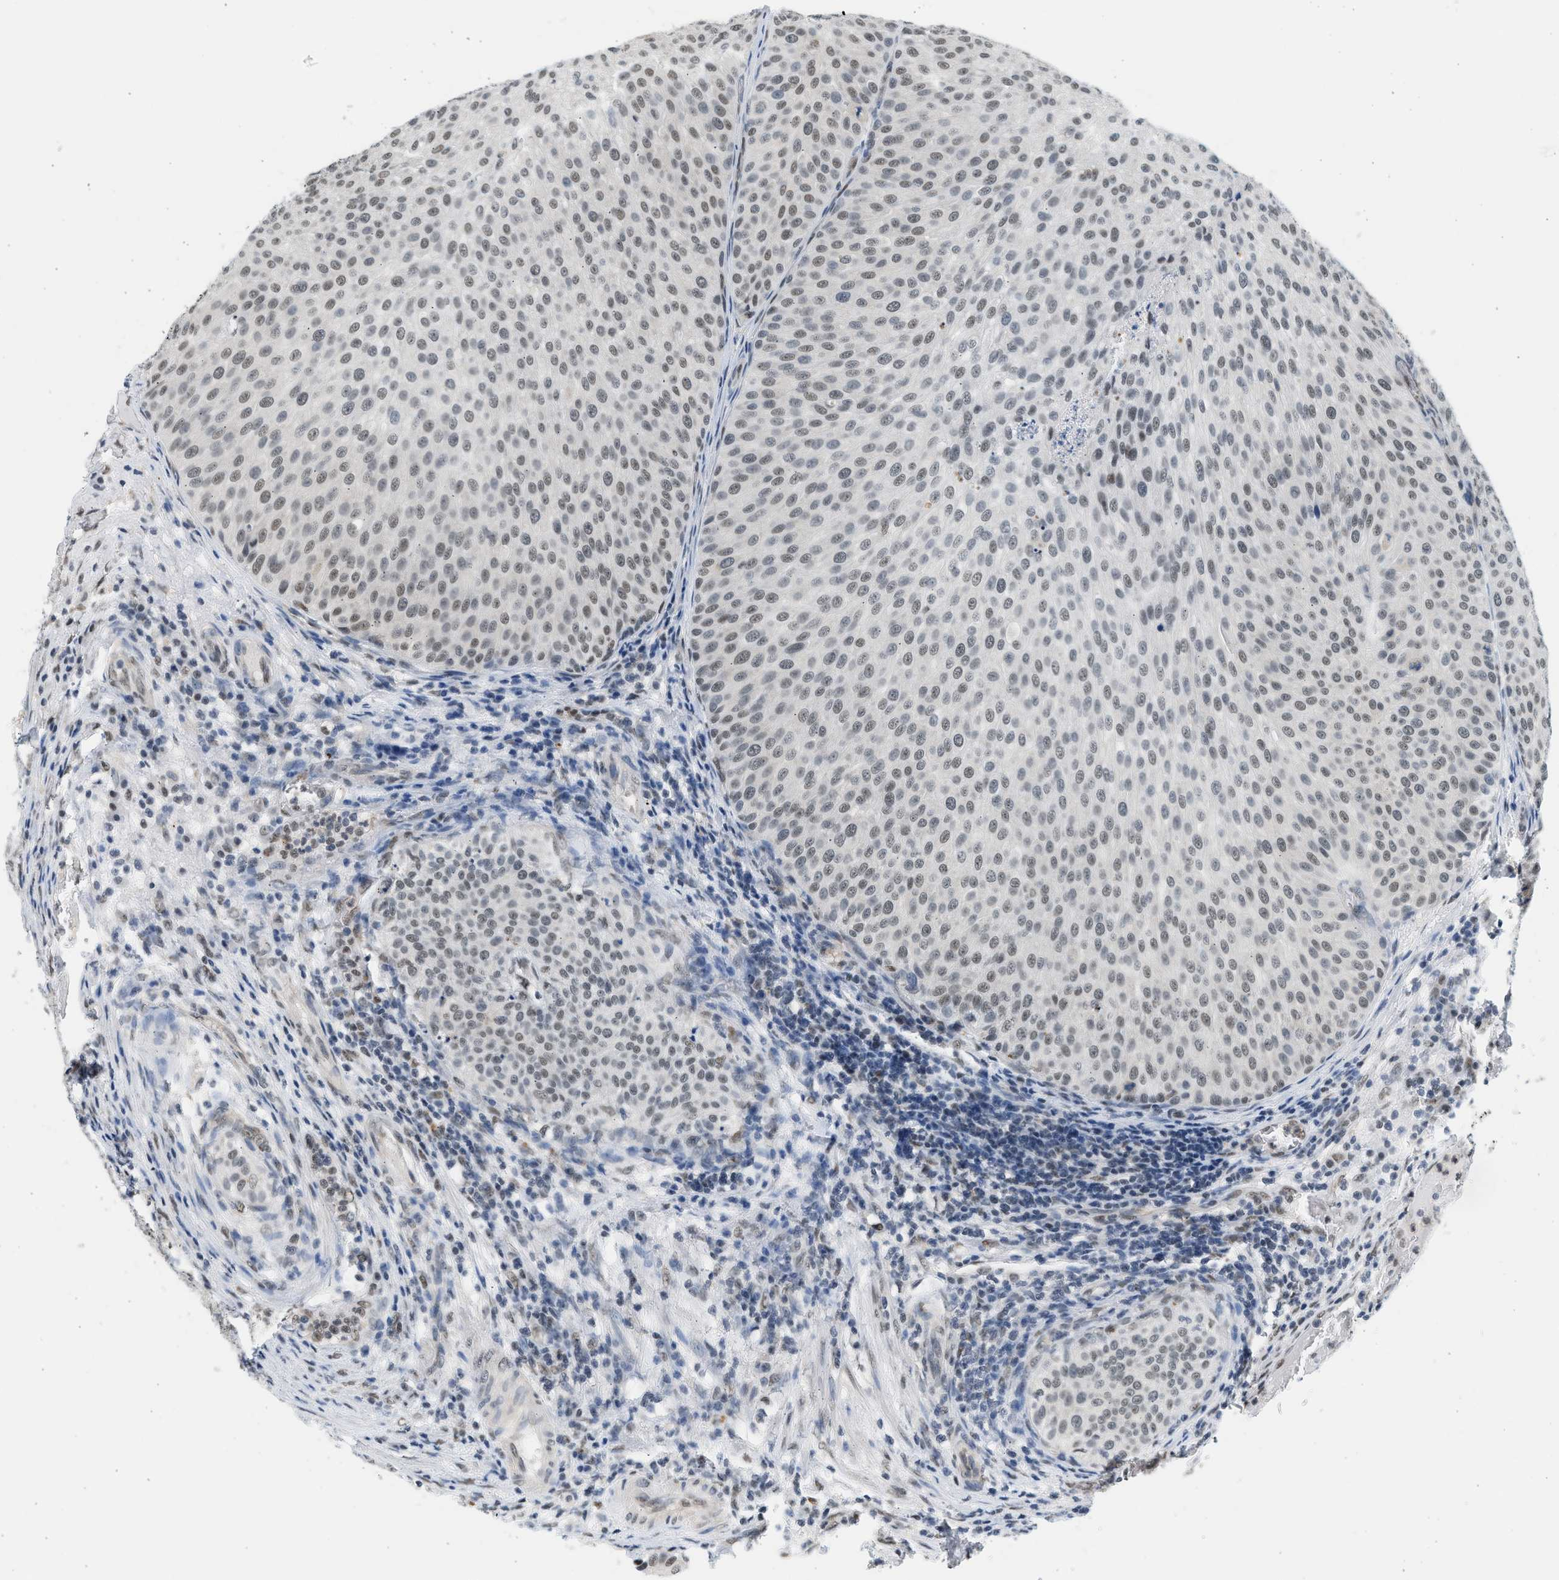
{"staining": {"intensity": "weak", "quantity": ">75%", "location": "nuclear"}, "tissue": "urothelial cancer", "cell_type": "Tumor cells", "image_type": "cancer", "snomed": [{"axis": "morphology", "description": "Urothelial carcinoma, Low grade"}, {"axis": "topography", "description": "Smooth muscle"}, {"axis": "topography", "description": "Urinary bladder"}], "caption": "Low-grade urothelial carcinoma tissue shows weak nuclear positivity in about >75% of tumor cells (DAB IHC with brightfield microscopy, high magnification).", "gene": "HIPK1", "patient": {"sex": "male", "age": 60}}